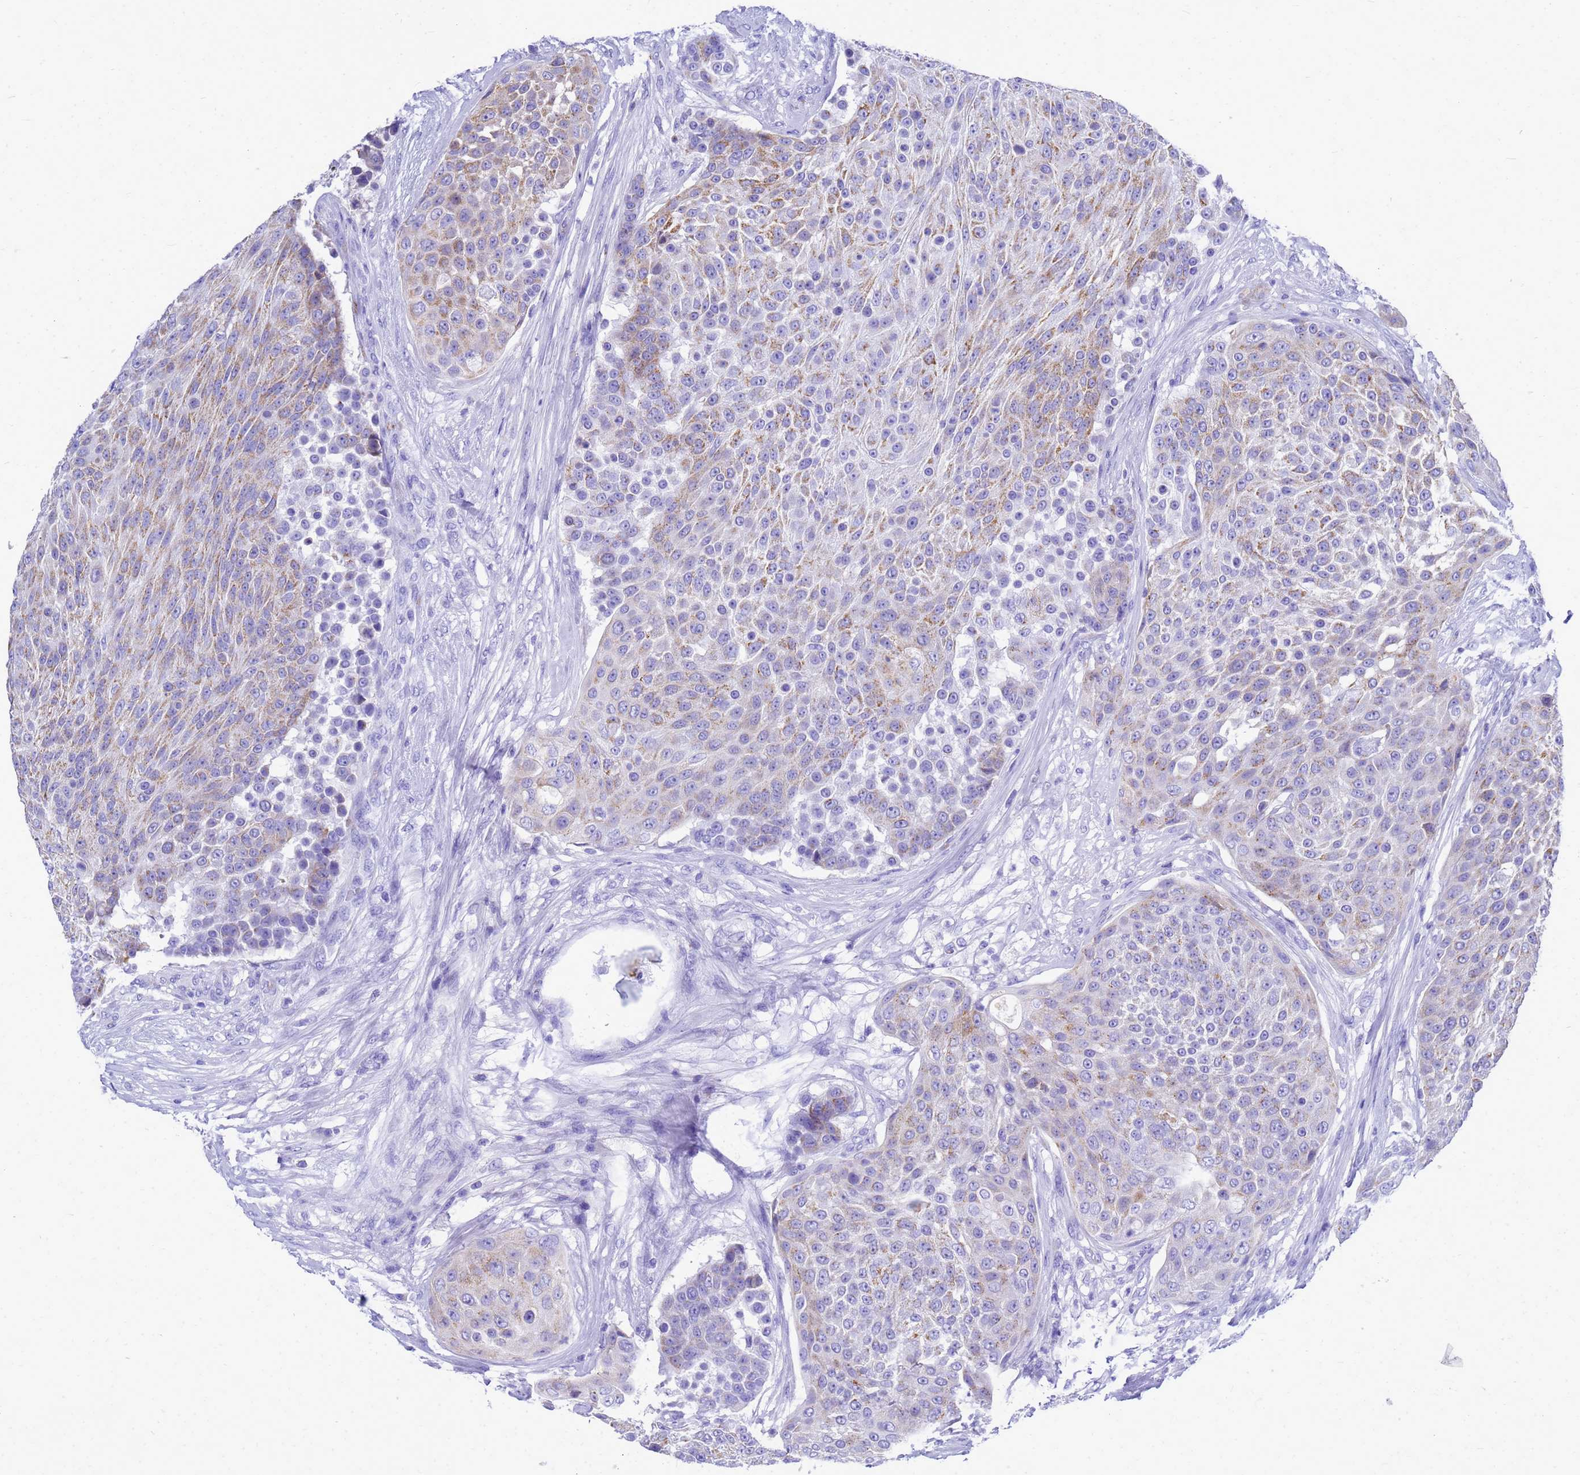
{"staining": {"intensity": "moderate", "quantity": "<25%", "location": "cytoplasmic/membranous"}, "tissue": "urothelial cancer", "cell_type": "Tumor cells", "image_type": "cancer", "snomed": [{"axis": "morphology", "description": "Urothelial carcinoma, High grade"}, {"axis": "topography", "description": "Urinary bladder"}], "caption": "Brown immunohistochemical staining in urothelial carcinoma (high-grade) exhibits moderate cytoplasmic/membranous expression in approximately <25% of tumor cells. The staining is performed using DAB (3,3'-diaminobenzidine) brown chromogen to label protein expression. The nuclei are counter-stained blue using hematoxylin.", "gene": "OR52E2", "patient": {"sex": "female", "age": 63}}